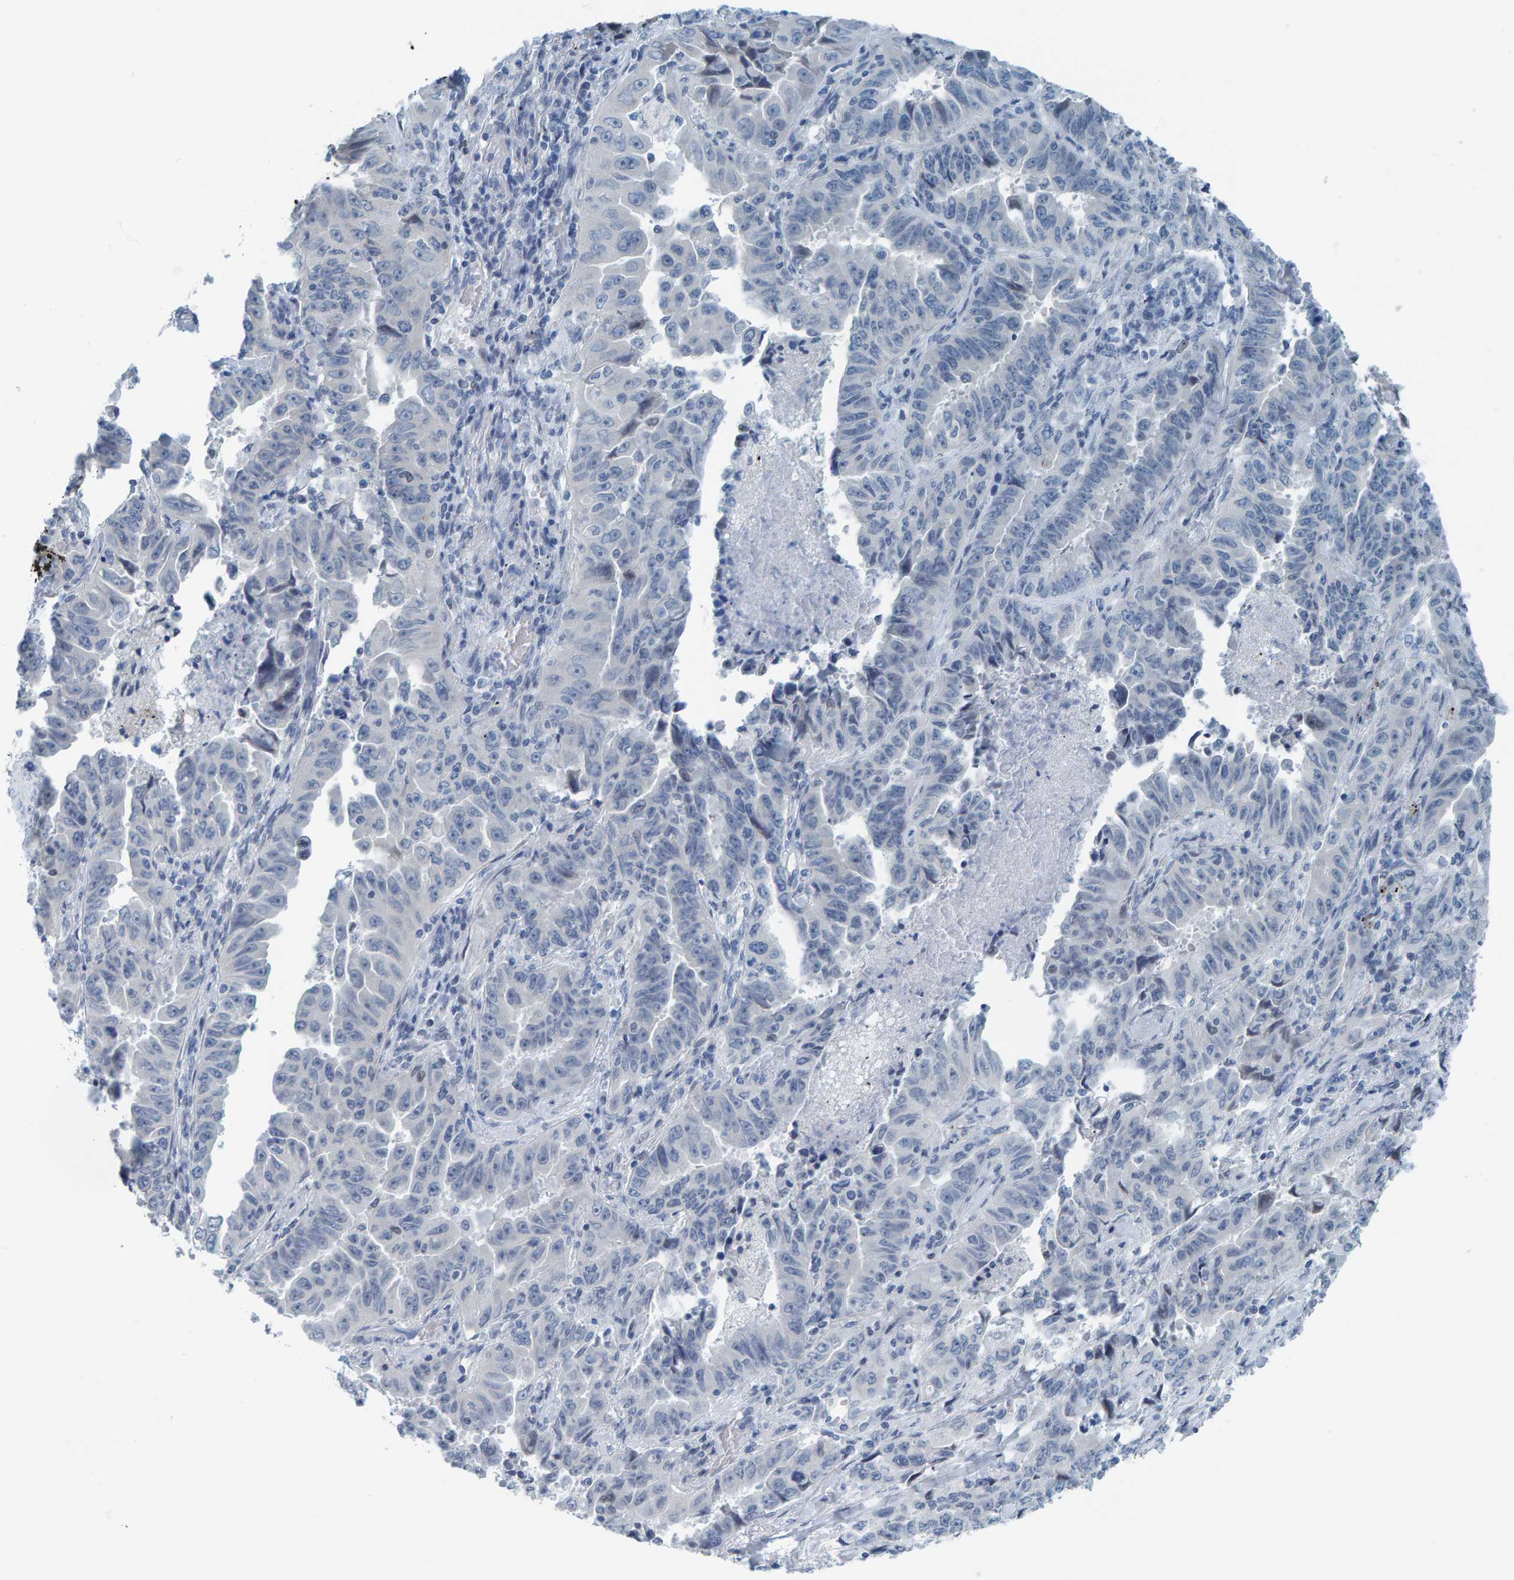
{"staining": {"intensity": "negative", "quantity": "none", "location": "none"}, "tissue": "lung cancer", "cell_type": "Tumor cells", "image_type": "cancer", "snomed": [{"axis": "morphology", "description": "Adenocarcinoma, NOS"}, {"axis": "topography", "description": "Lung"}], "caption": "IHC of adenocarcinoma (lung) reveals no staining in tumor cells.", "gene": "CNP", "patient": {"sex": "female", "age": 51}}